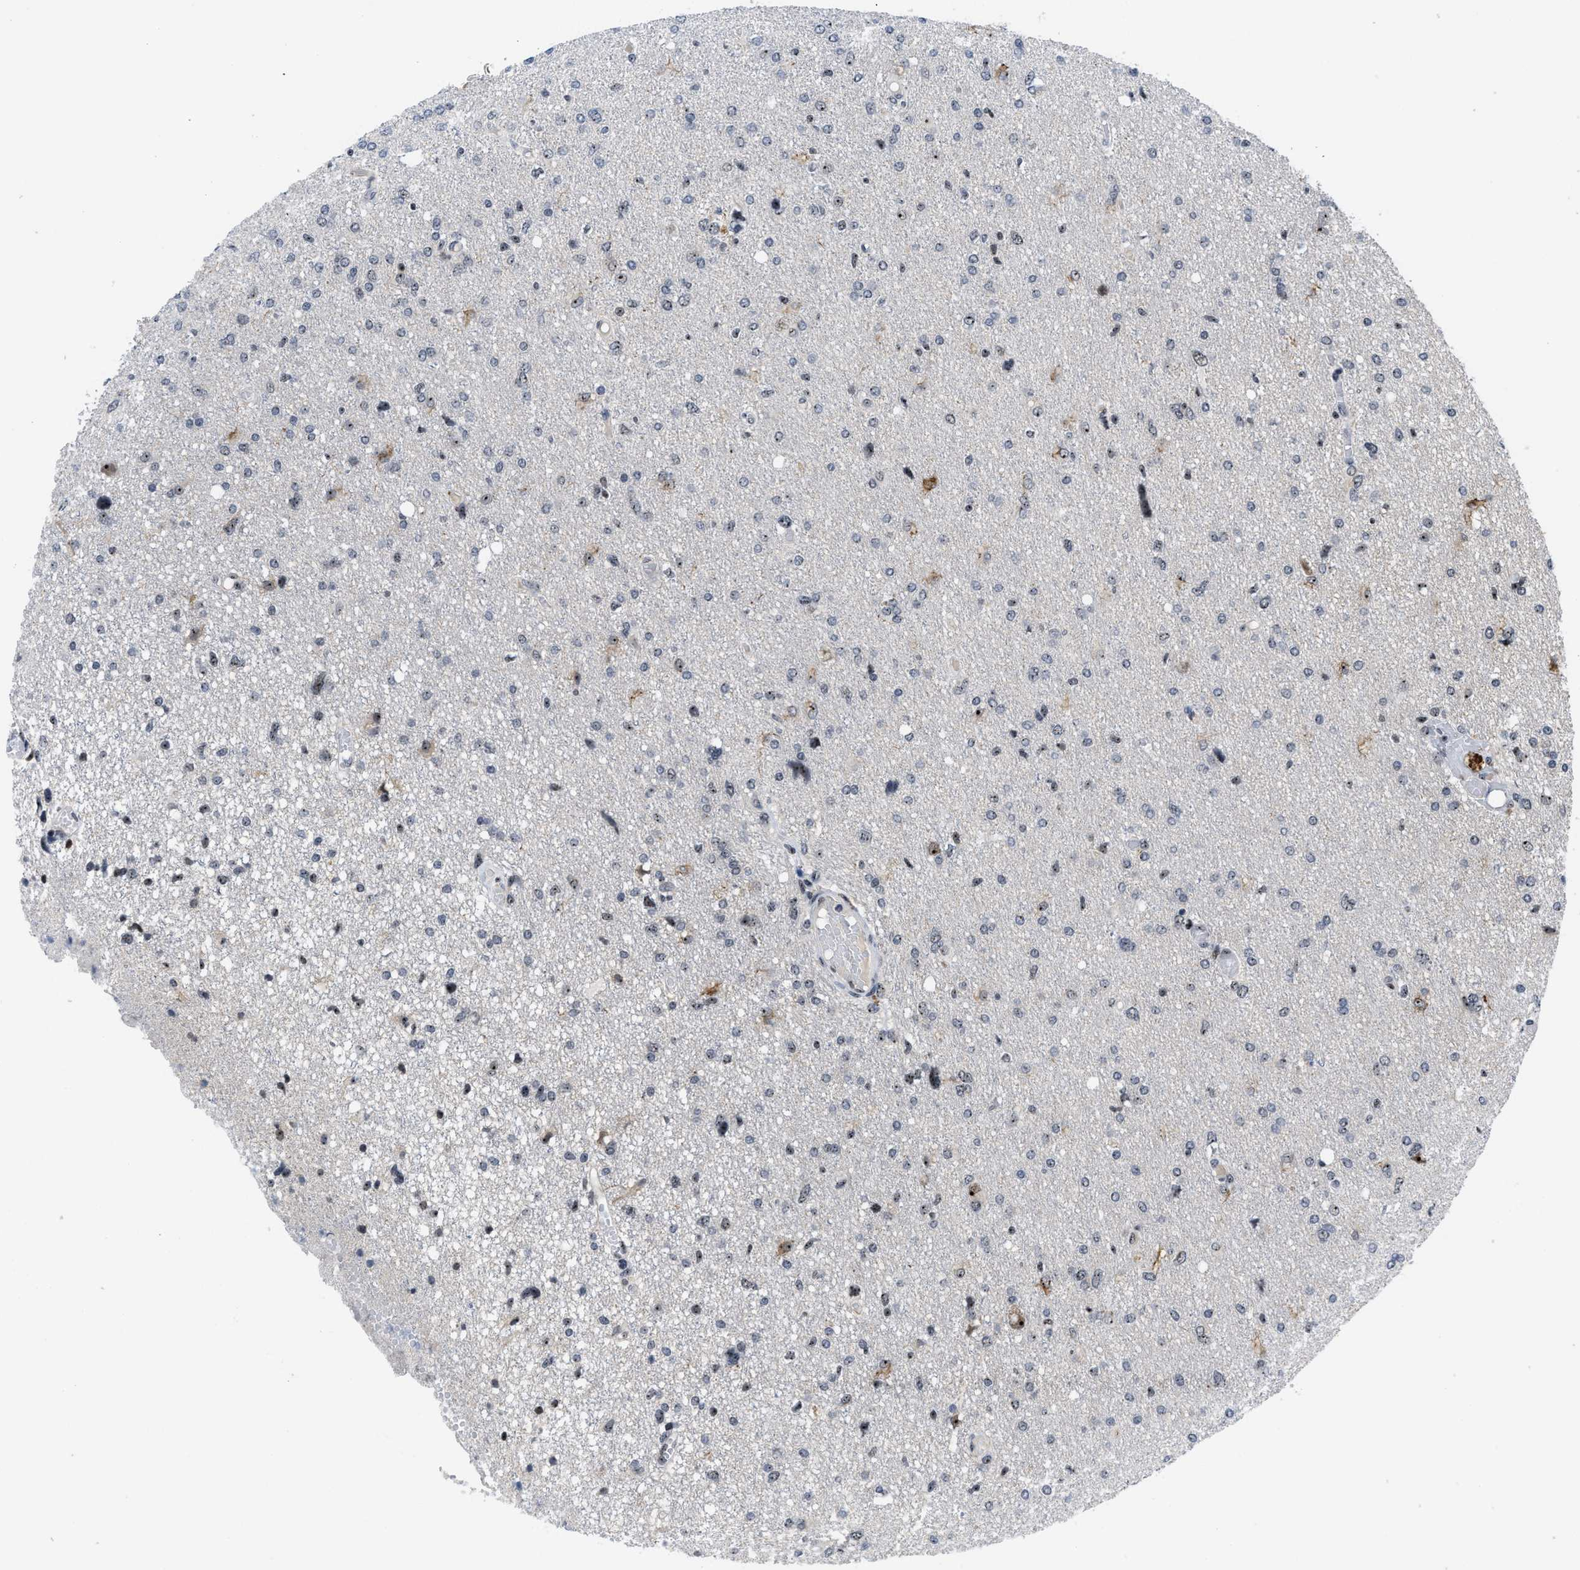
{"staining": {"intensity": "strong", "quantity": "25%-75%", "location": "nuclear"}, "tissue": "glioma", "cell_type": "Tumor cells", "image_type": "cancer", "snomed": [{"axis": "morphology", "description": "Glioma, malignant, High grade"}, {"axis": "topography", "description": "Brain"}], "caption": "Human malignant glioma (high-grade) stained for a protein (brown) displays strong nuclear positive staining in approximately 25%-75% of tumor cells.", "gene": "NOP58", "patient": {"sex": "female", "age": 59}}